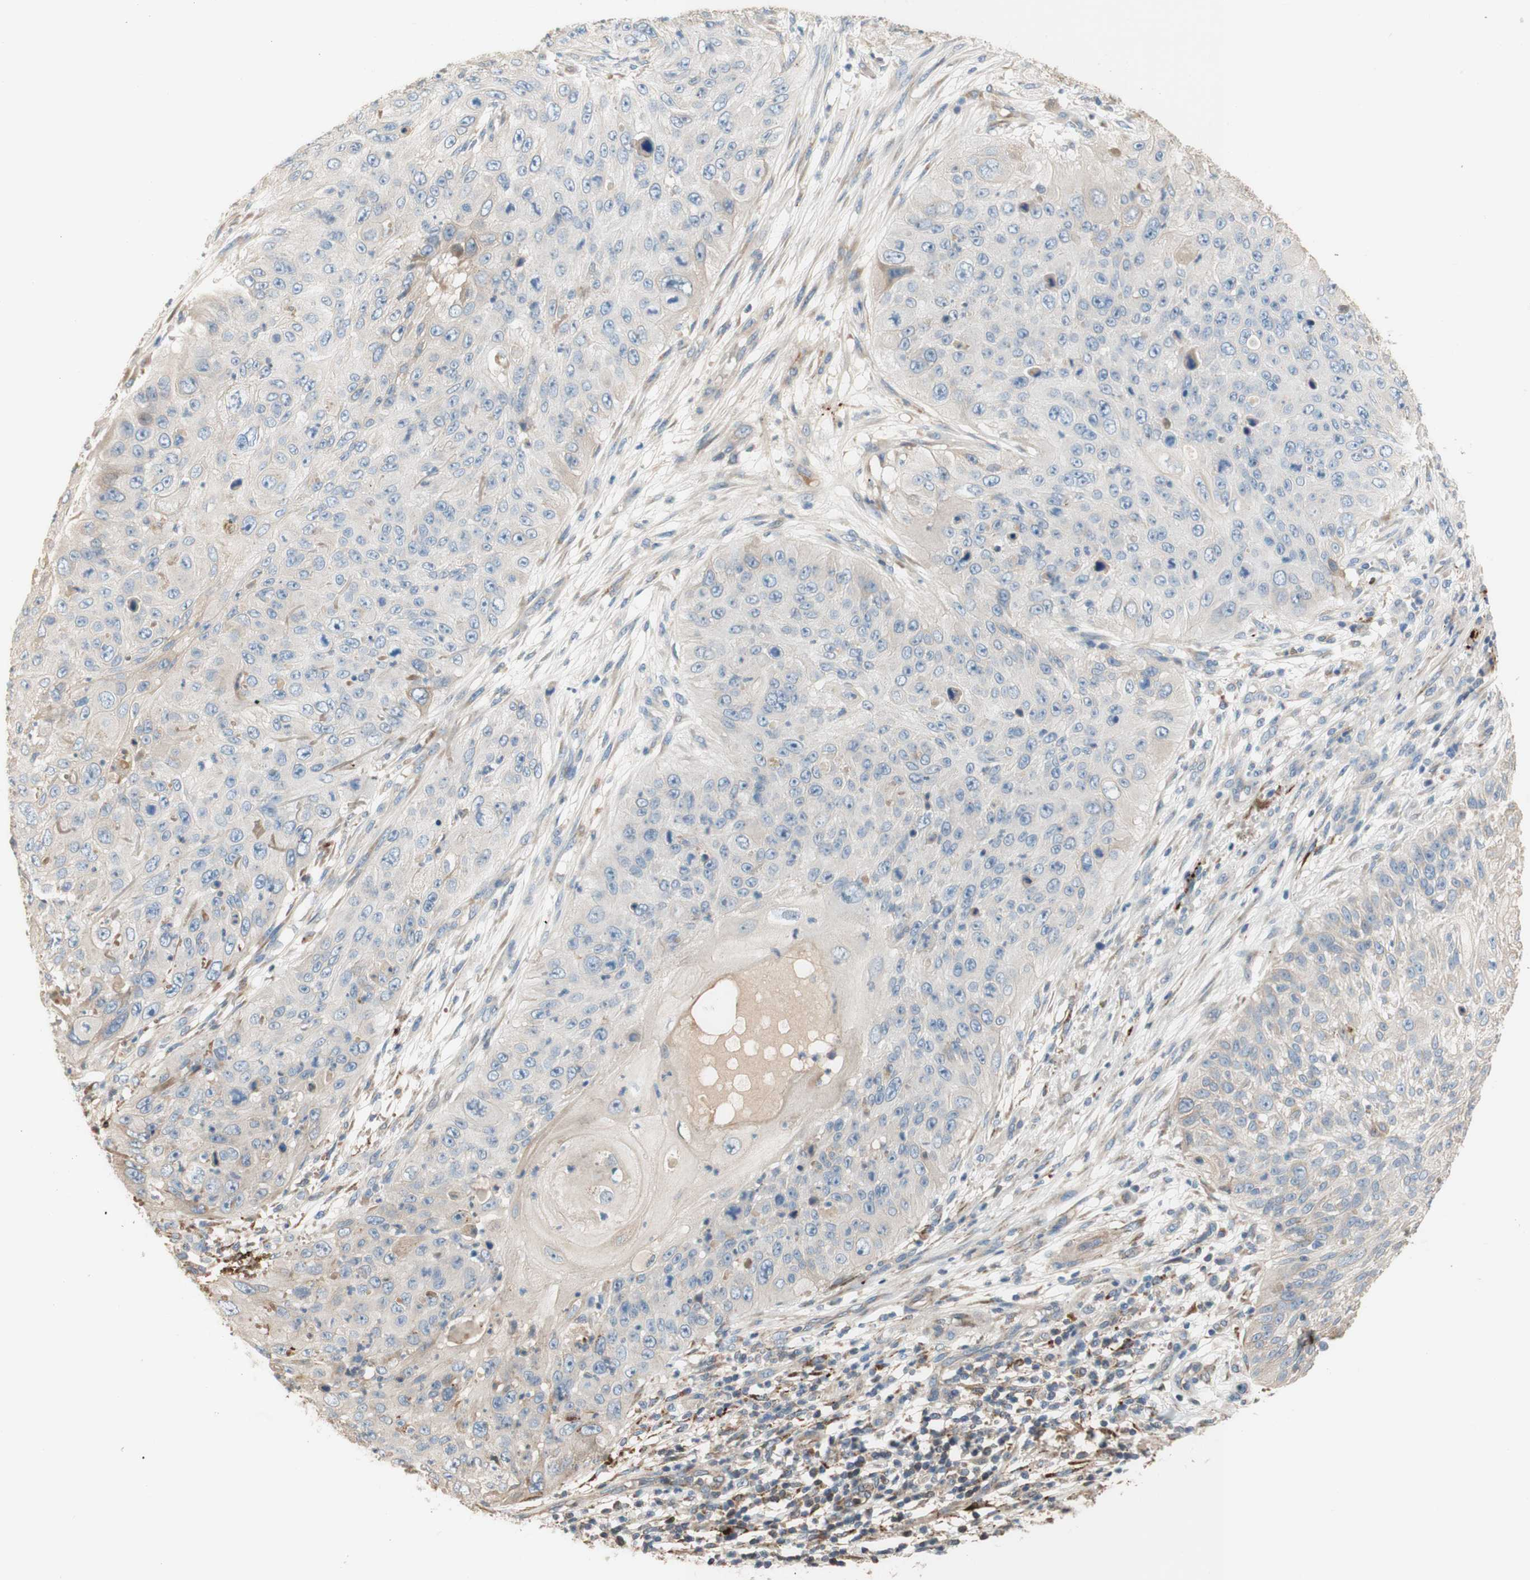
{"staining": {"intensity": "negative", "quantity": "none", "location": "none"}, "tissue": "skin cancer", "cell_type": "Tumor cells", "image_type": "cancer", "snomed": [{"axis": "morphology", "description": "Squamous cell carcinoma, NOS"}, {"axis": "topography", "description": "Skin"}], "caption": "DAB immunohistochemical staining of squamous cell carcinoma (skin) exhibits no significant expression in tumor cells. (Brightfield microscopy of DAB (3,3'-diaminobenzidine) IHC at high magnification).", "gene": "PTPN21", "patient": {"sex": "female", "age": 80}}